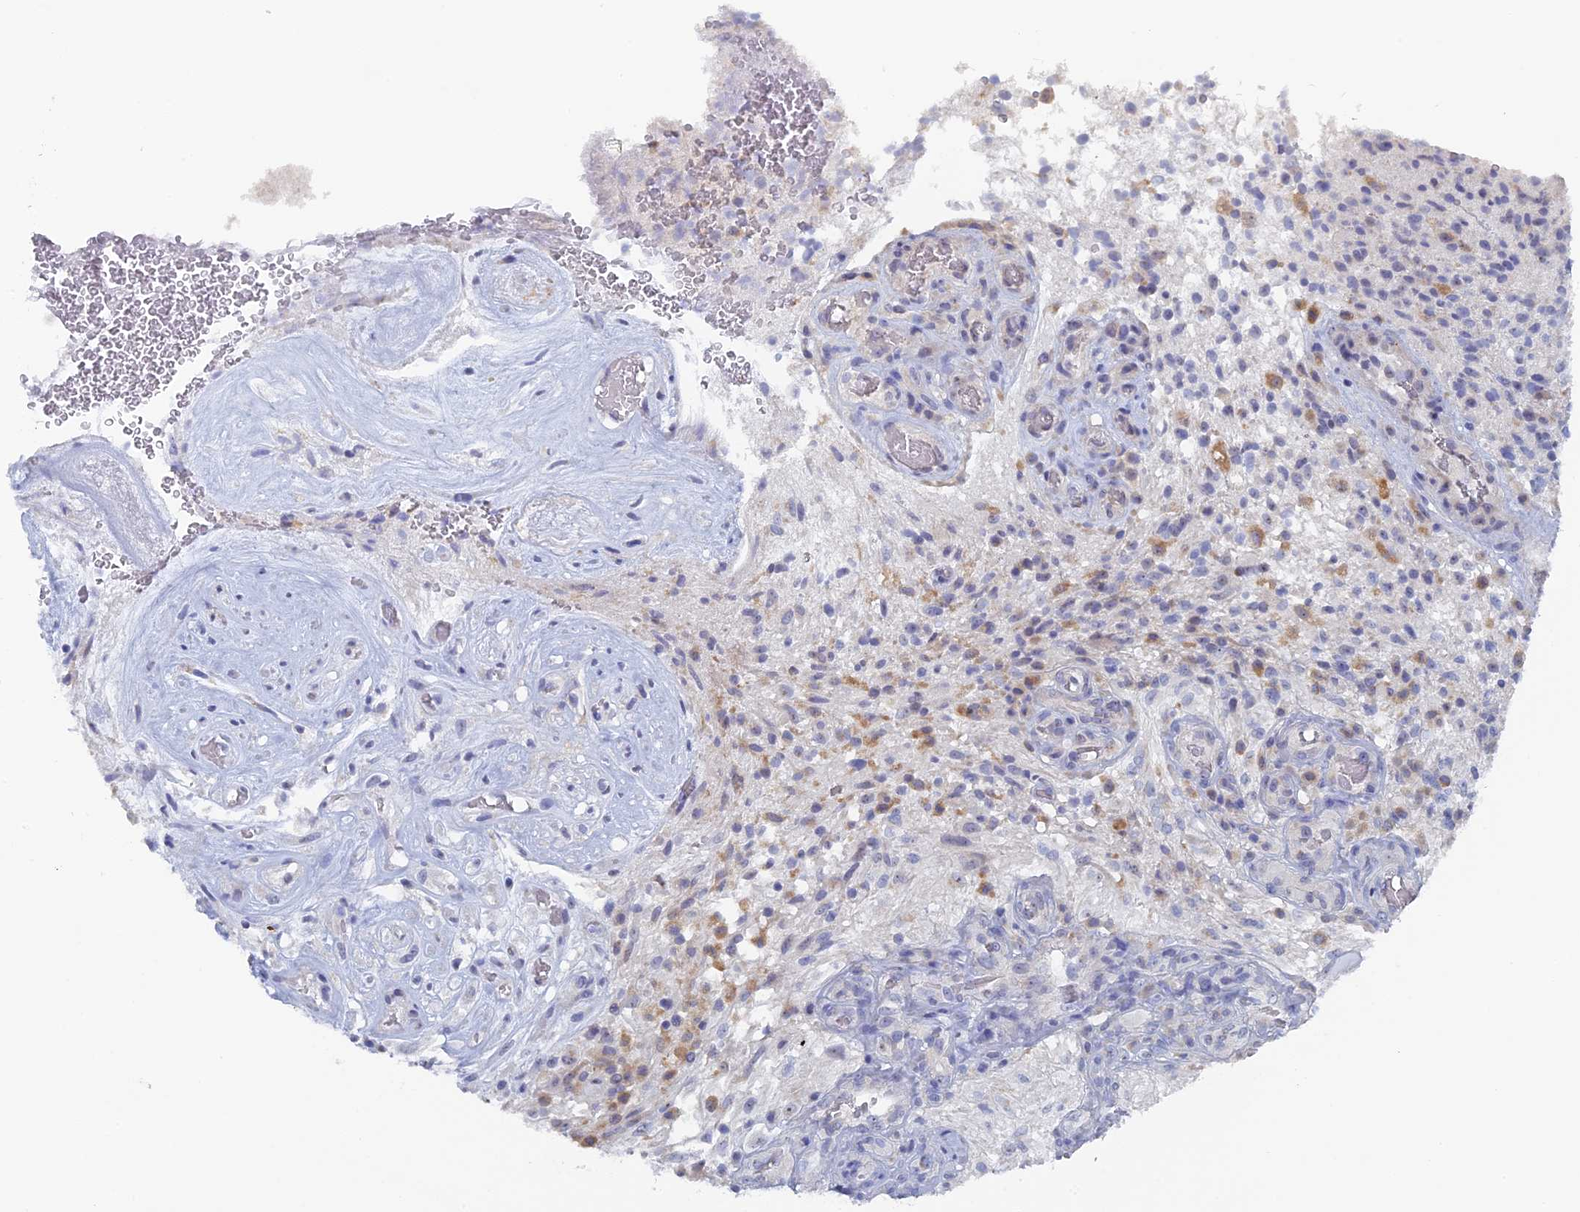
{"staining": {"intensity": "negative", "quantity": "none", "location": "none"}, "tissue": "glioma", "cell_type": "Tumor cells", "image_type": "cancer", "snomed": [{"axis": "morphology", "description": "Glioma, malignant, High grade"}, {"axis": "topography", "description": "Brain"}], "caption": "DAB immunohistochemical staining of glioma demonstrates no significant expression in tumor cells. The staining was performed using DAB to visualize the protein expression in brown, while the nuclei were stained in blue with hematoxylin (Magnification: 20x).", "gene": "SRFBP1", "patient": {"sex": "male", "age": 56}}